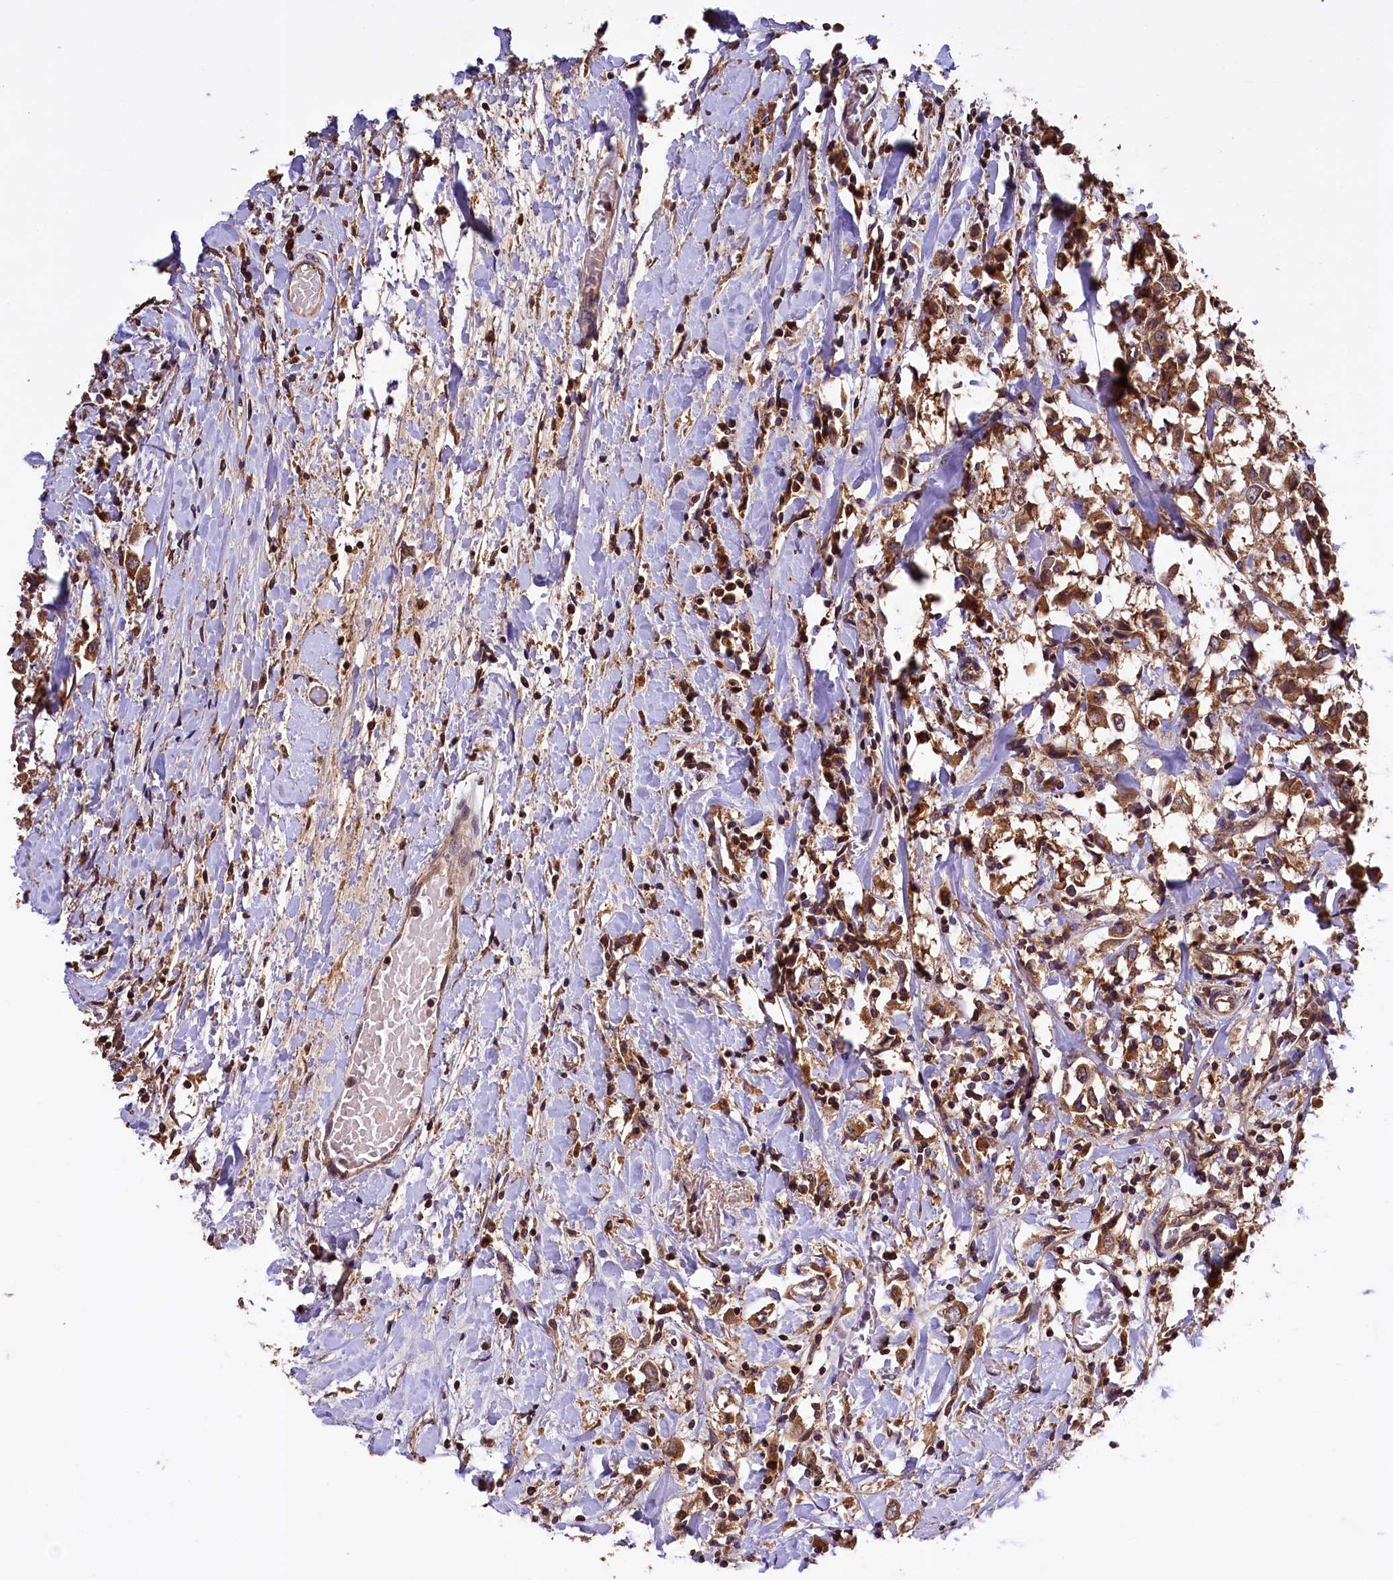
{"staining": {"intensity": "strong", "quantity": ">75%", "location": "cytoplasmic/membranous"}, "tissue": "breast cancer", "cell_type": "Tumor cells", "image_type": "cancer", "snomed": [{"axis": "morphology", "description": "Duct carcinoma"}, {"axis": "topography", "description": "Breast"}], "caption": "Tumor cells display strong cytoplasmic/membranous positivity in about >75% of cells in breast cancer.", "gene": "KLC2", "patient": {"sex": "female", "age": 61}}